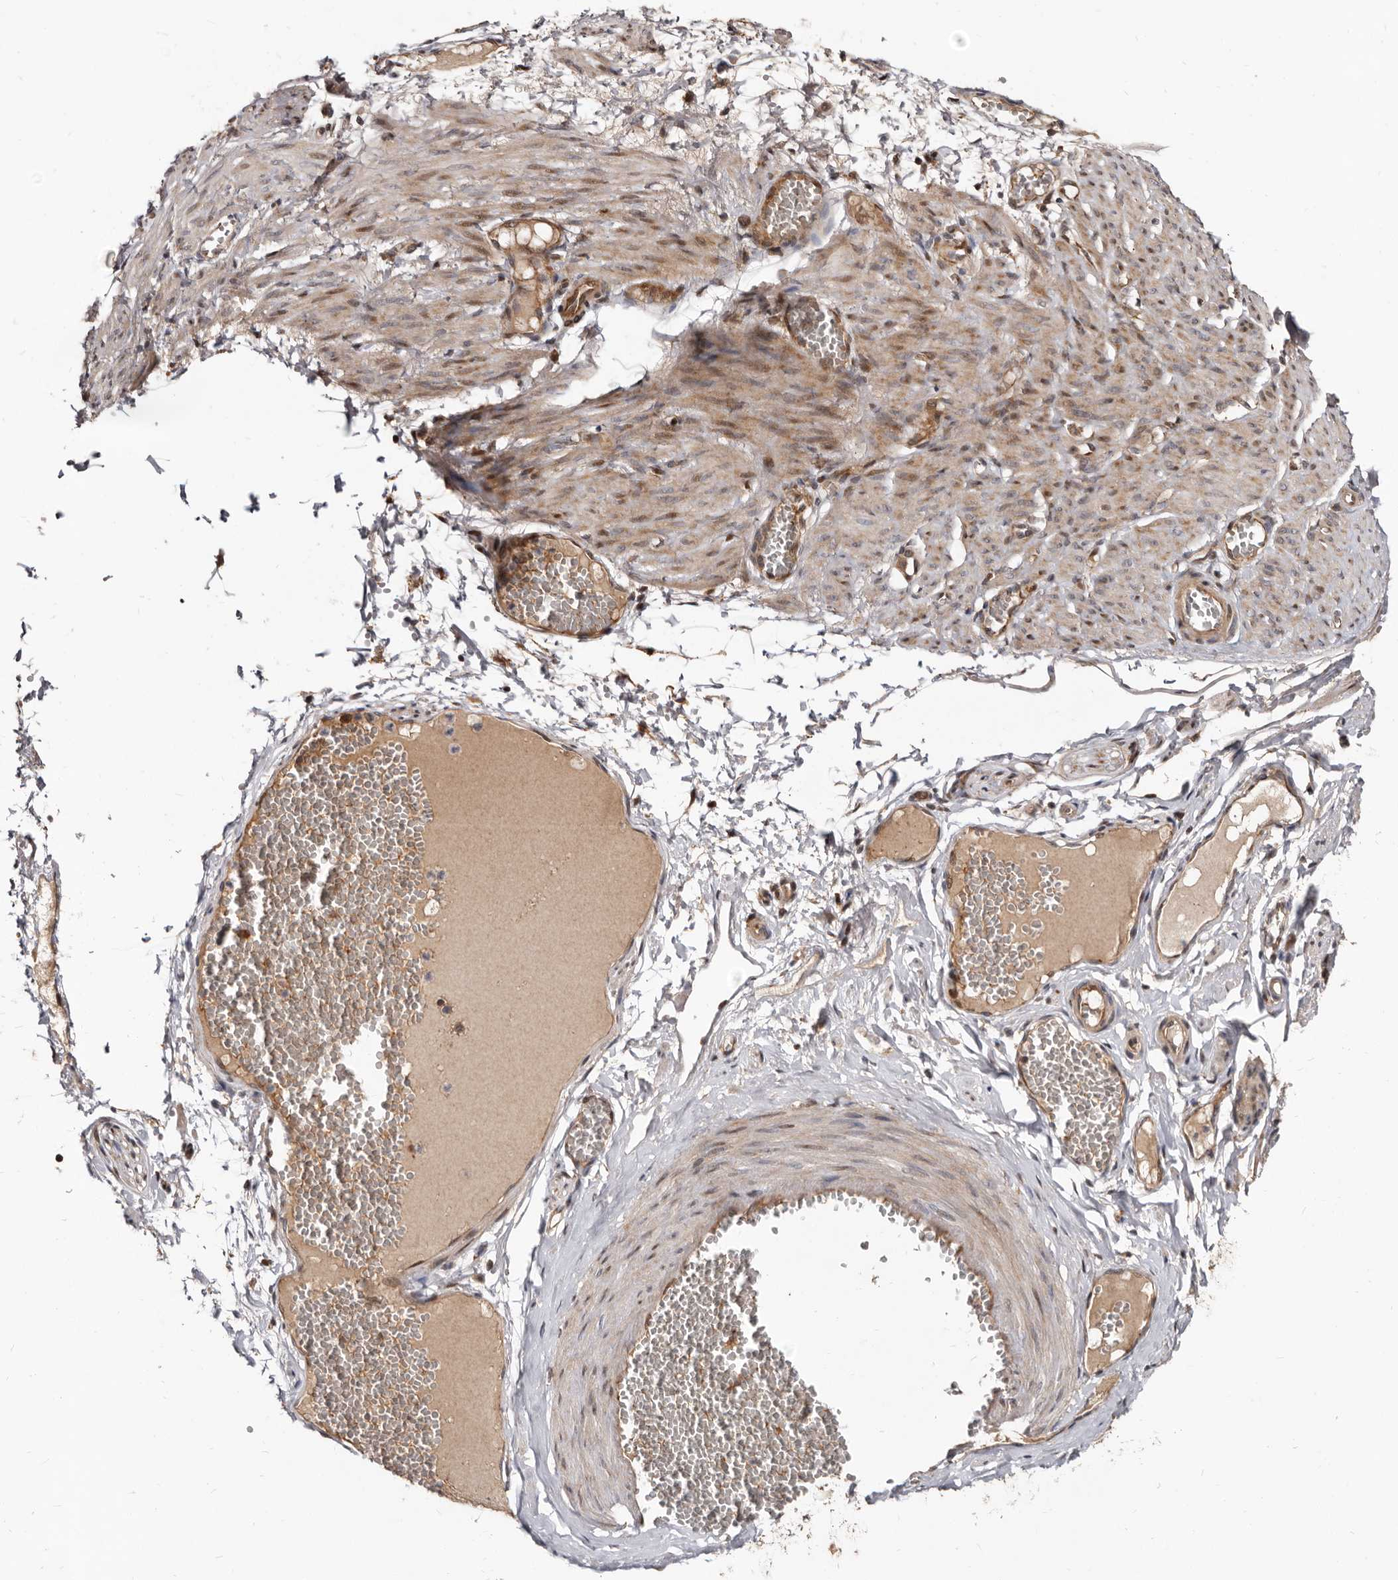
{"staining": {"intensity": "weak", "quantity": ">75%", "location": "cytoplasmic/membranous"}, "tissue": "adipose tissue", "cell_type": "Adipocytes", "image_type": "normal", "snomed": [{"axis": "morphology", "description": "Normal tissue, NOS"}, {"axis": "topography", "description": "Smooth muscle"}, {"axis": "topography", "description": "Peripheral nerve tissue"}], "caption": "Brown immunohistochemical staining in benign adipose tissue exhibits weak cytoplasmic/membranous positivity in approximately >75% of adipocytes.", "gene": "WEE2", "patient": {"sex": "female", "age": 39}}